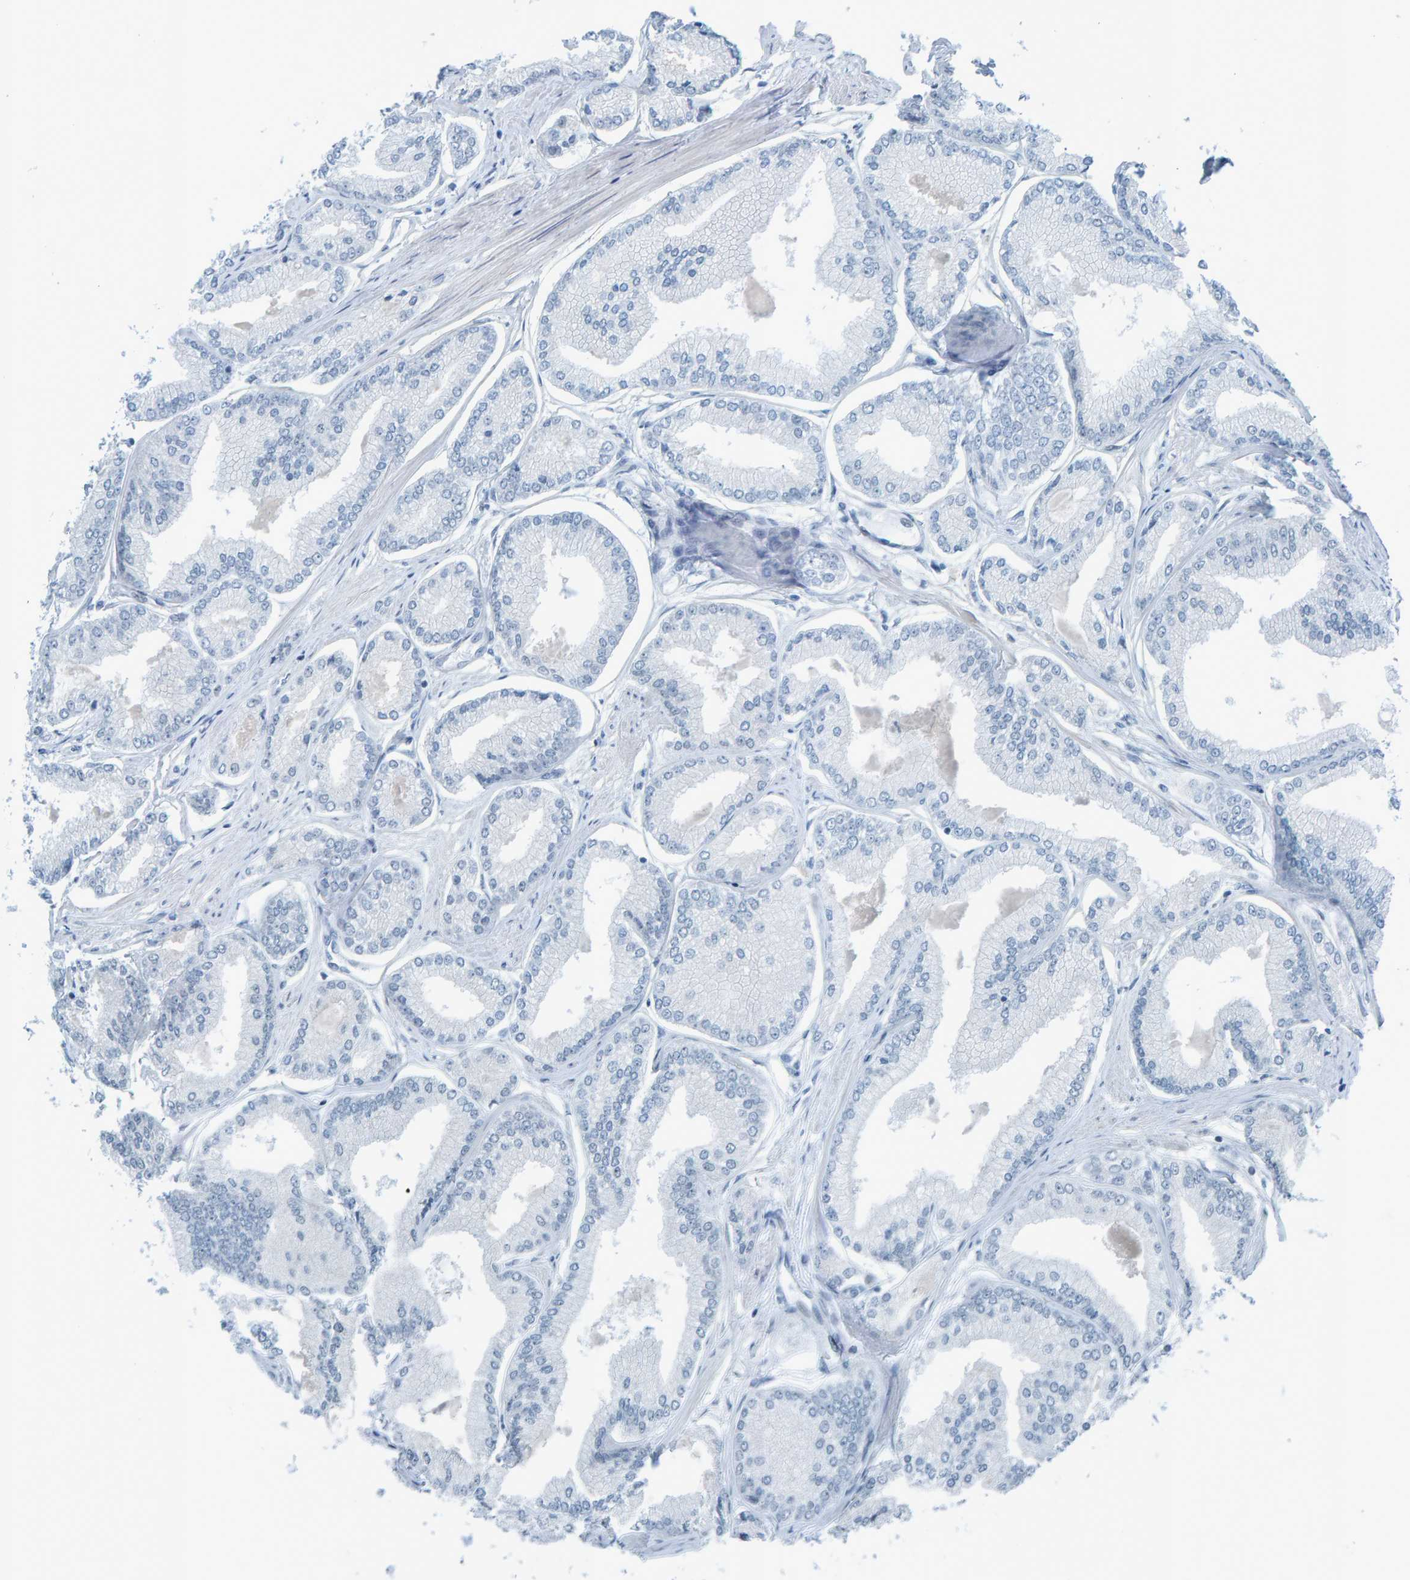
{"staining": {"intensity": "negative", "quantity": "none", "location": "none"}, "tissue": "prostate cancer", "cell_type": "Tumor cells", "image_type": "cancer", "snomed": [{"axis": "morphology", "description": "Adenocarcinoma, Low grade"}, {"axis": "topography", "description": "Prostate"}], "caption": "Immunohistochemistry (IHC) histopathology image of neoplastic tissue: adenocarcinoma (low-grade) (prostate) stained with DAB shows no significant protein staining in tumor cells.", "gene": "CNP", "patient": {"sex": "male", "age": 52}}